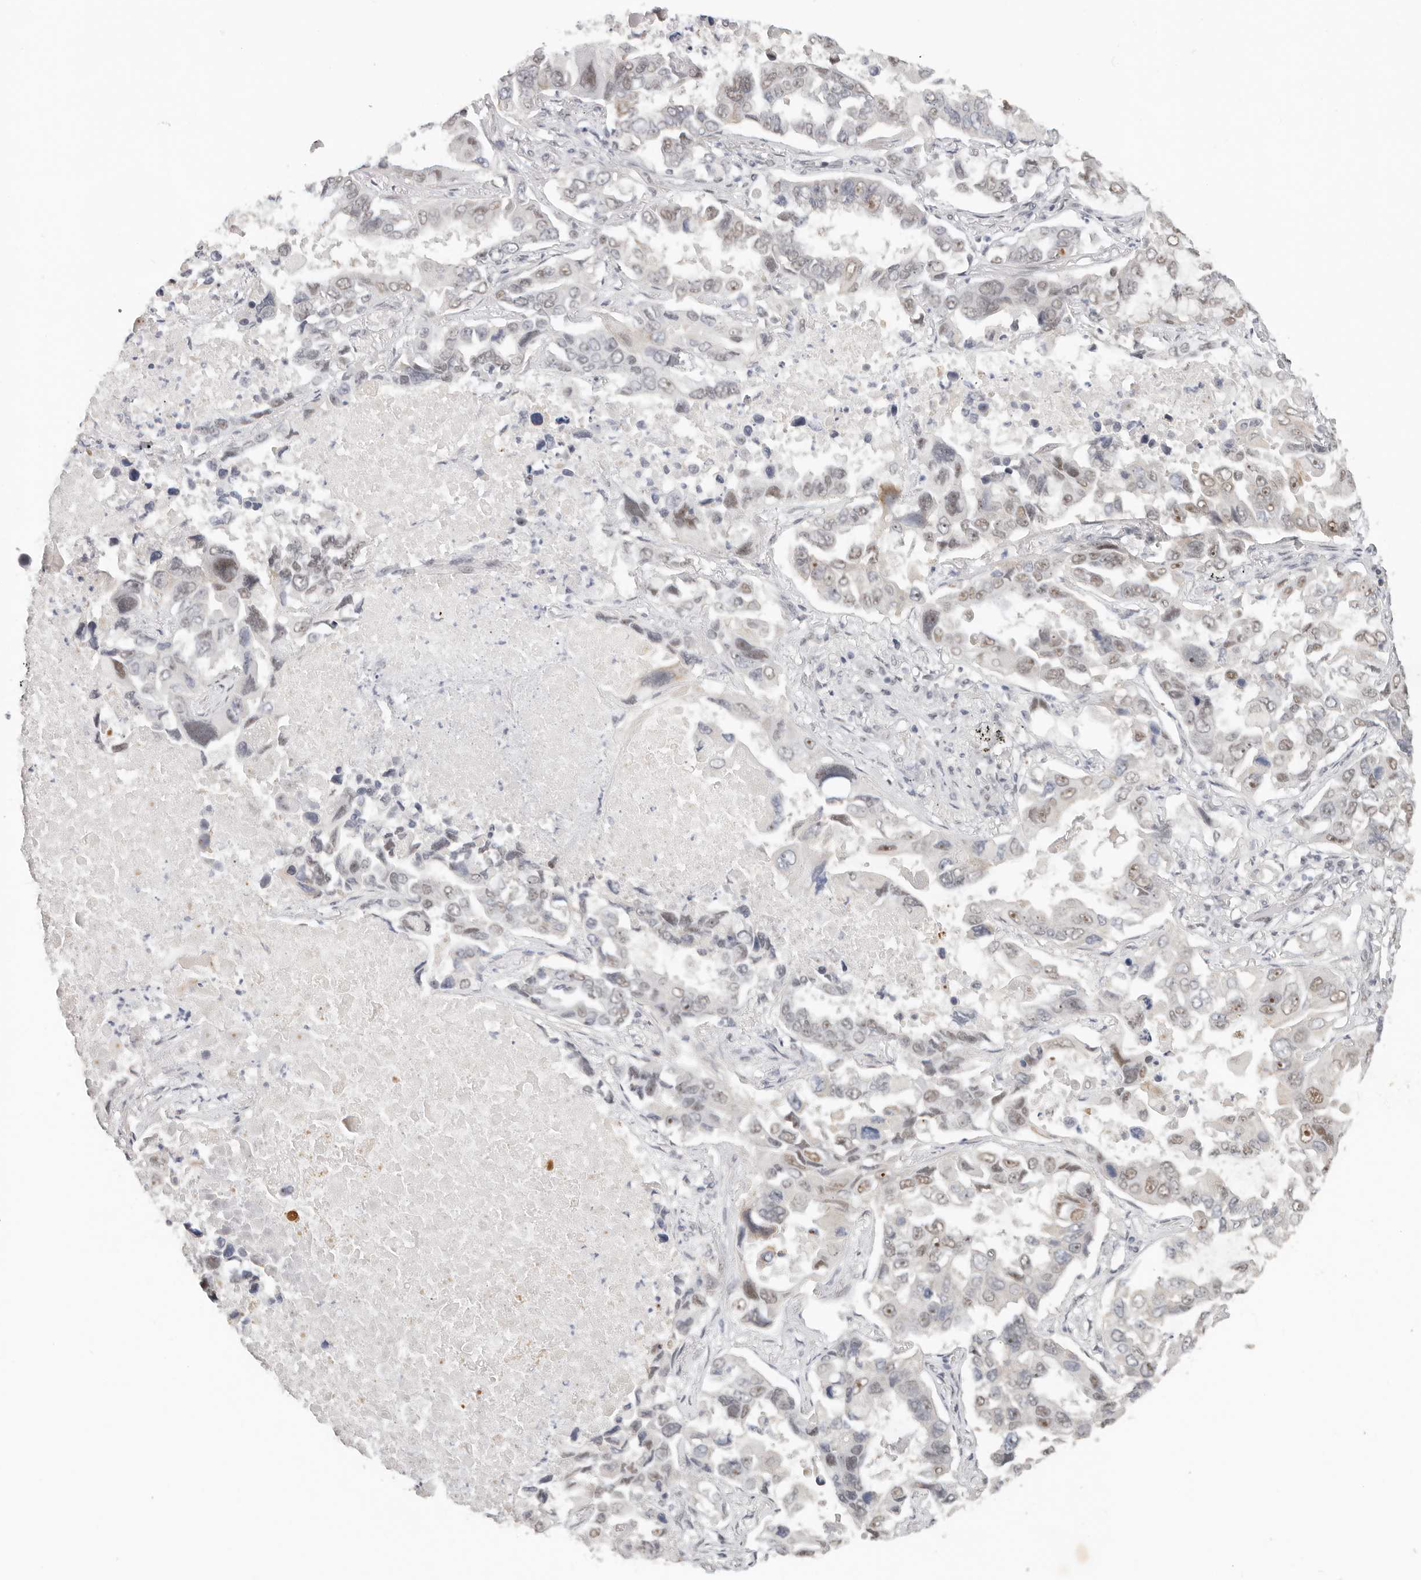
{"staining": {"intensity": "moderate", "quantity": "<25%", "location": "nuclear"}, "tissue": "lung cancer", "cell_type": "Tumor cells", "image_type": "cancer", "snomed": [{"axis": "morphology", "description": "Adenocarcinoma, NOS"}, {"axis": "topography", "description": "Lung"}], "caption": "Lung cancer (adenocarcinoma) tissue reveals moderate nuclear staining in about <25% of tumor cells", "gene": "LARP7", "patient": {"sex": "male", "age": 64}}